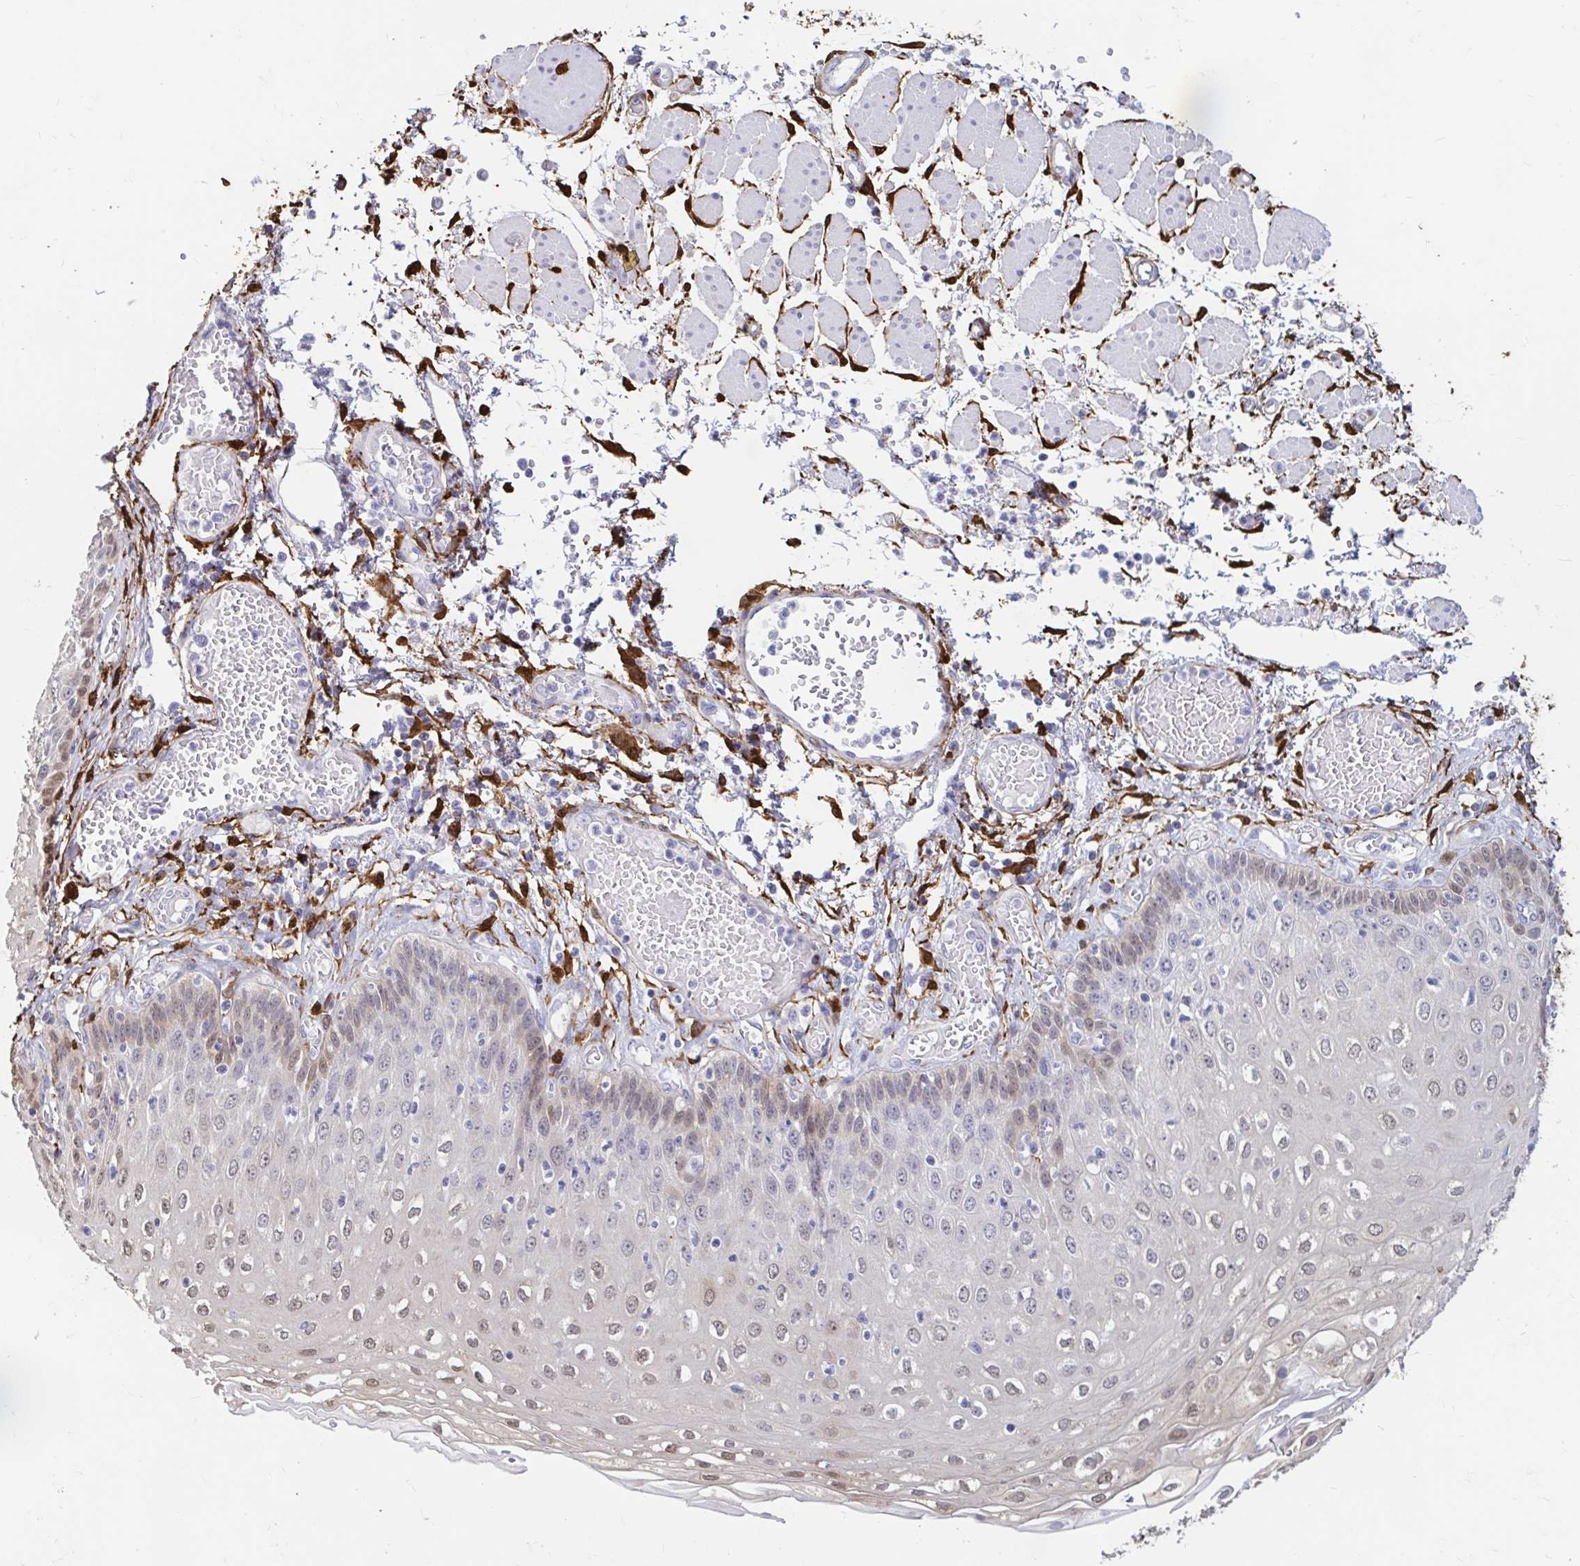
{"staining": {"intensity": "moderate", "quantity": "25%-75%", "location": "nuclear"}, "tissue": "esophagus", "cell_type": "Squamous epithelial cells", "image_type": "normal", "snomed": [{"axis": "morphology", "description": "Normal tissue, NOS"}, {"axis": "morphology", "description": "Adenocarcinoma, NOS"}, {"axis": "topography", "description": "Esophagus"}], "caption": "Protein analysis of benign esophagus exhibits moderate nuclear staining in approximately 25%-75% of squamous epithelial cells. Nuclei are stained in blue.", "gene": "ADH1A", "patient": {"sex": "male", "age": 81}}